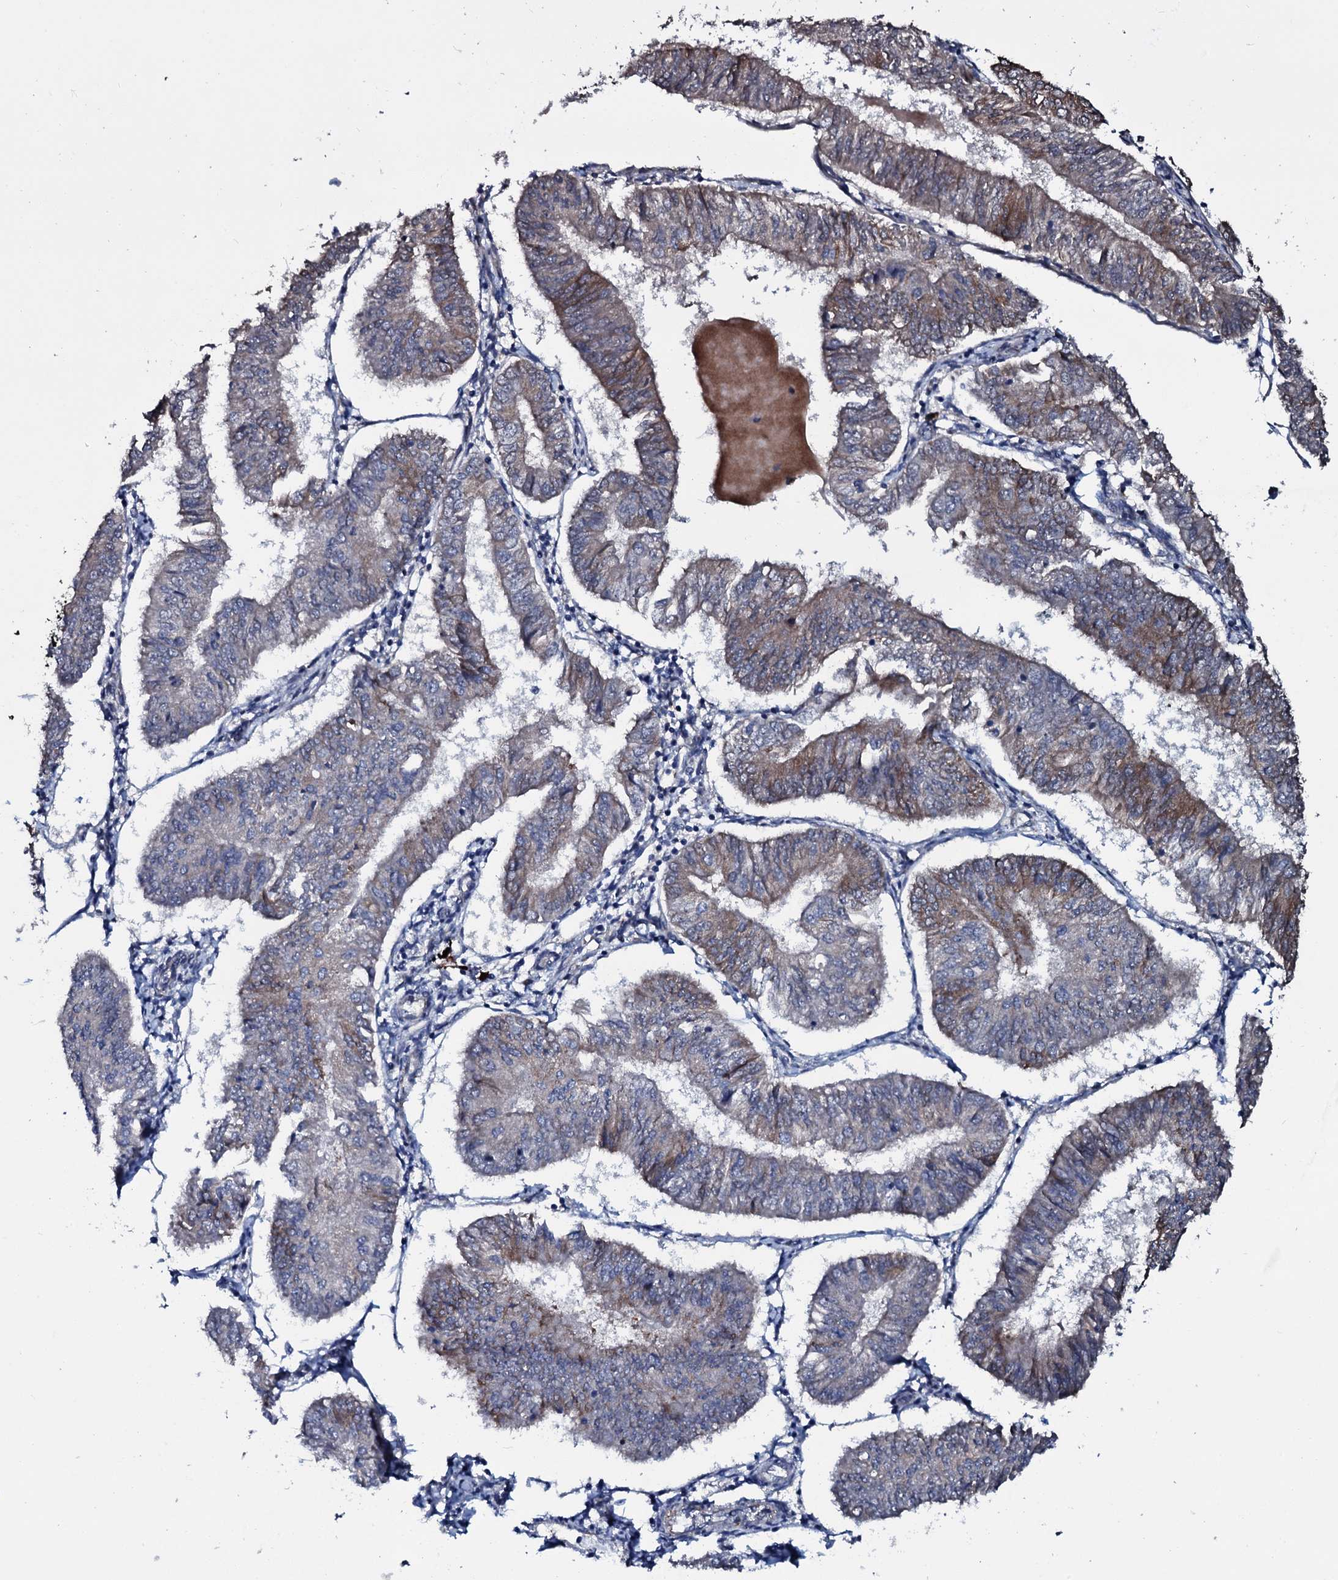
{"staining": {"intensity": "moderate", "quantity": "<25%", "location": "cytoplasmic/membranous"}, "tissue": "endometrial cancer", "cell_type": "Tumor cells", "image_type": "cancer", "snomed": [{"axis": "morphology", "description": "Adenocarcinoma, NOS"}, {"axis": "topography", "description": "Endometrium"}], "caption": "Endometrial cancer (adenocarcinoma) tissue exhibits moderate cytoplasmic/membranous positivity in about <25% of tumor cells, visualized by immunohistochemistry. Nuclei are stained in blue.", "gene": "IL12B", "patient": {"sex": "female", "age": 58}}